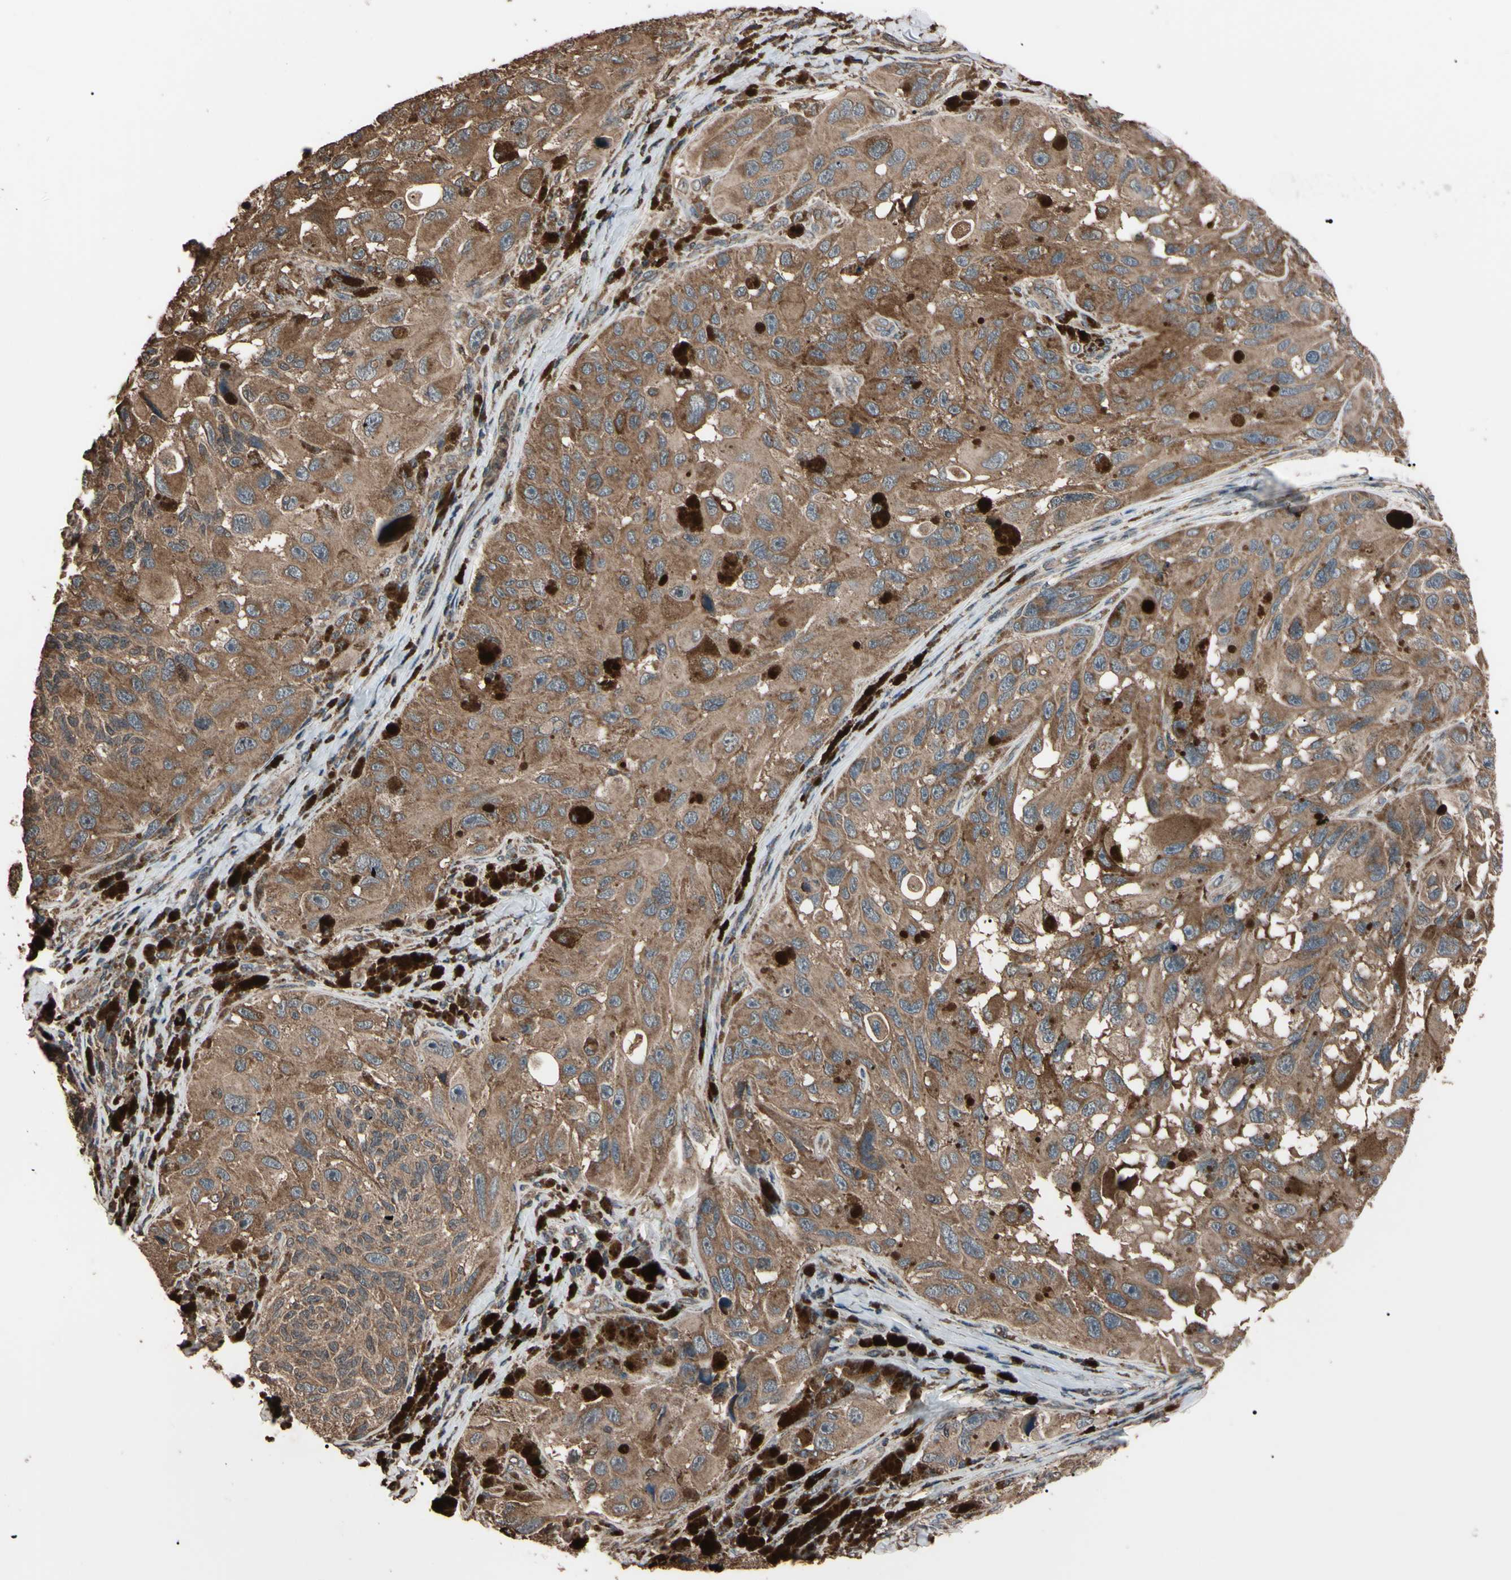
{"staining": {"intensity": "moderate", "quantity": ">75%", "location": "cytoplasmic/membranous"}, "tissue": "melanoma", "cell_type": "Tumor cells", "image_type": "cancer", "snomed": [{"axis": "morphology", "description": "Malignant melanoma, NOS"}, {"axis": "topography", "description": "Skin"}], "caption": "A high-resolution photomicrograph shows immunohistochemistry staining of melanoma, which reveals moderate cytoplasmic/membranous positivity in about >75% of tumor cells.", "gene": "TNFRSF1A", "patient": {"sex": "female", "age": 73}}